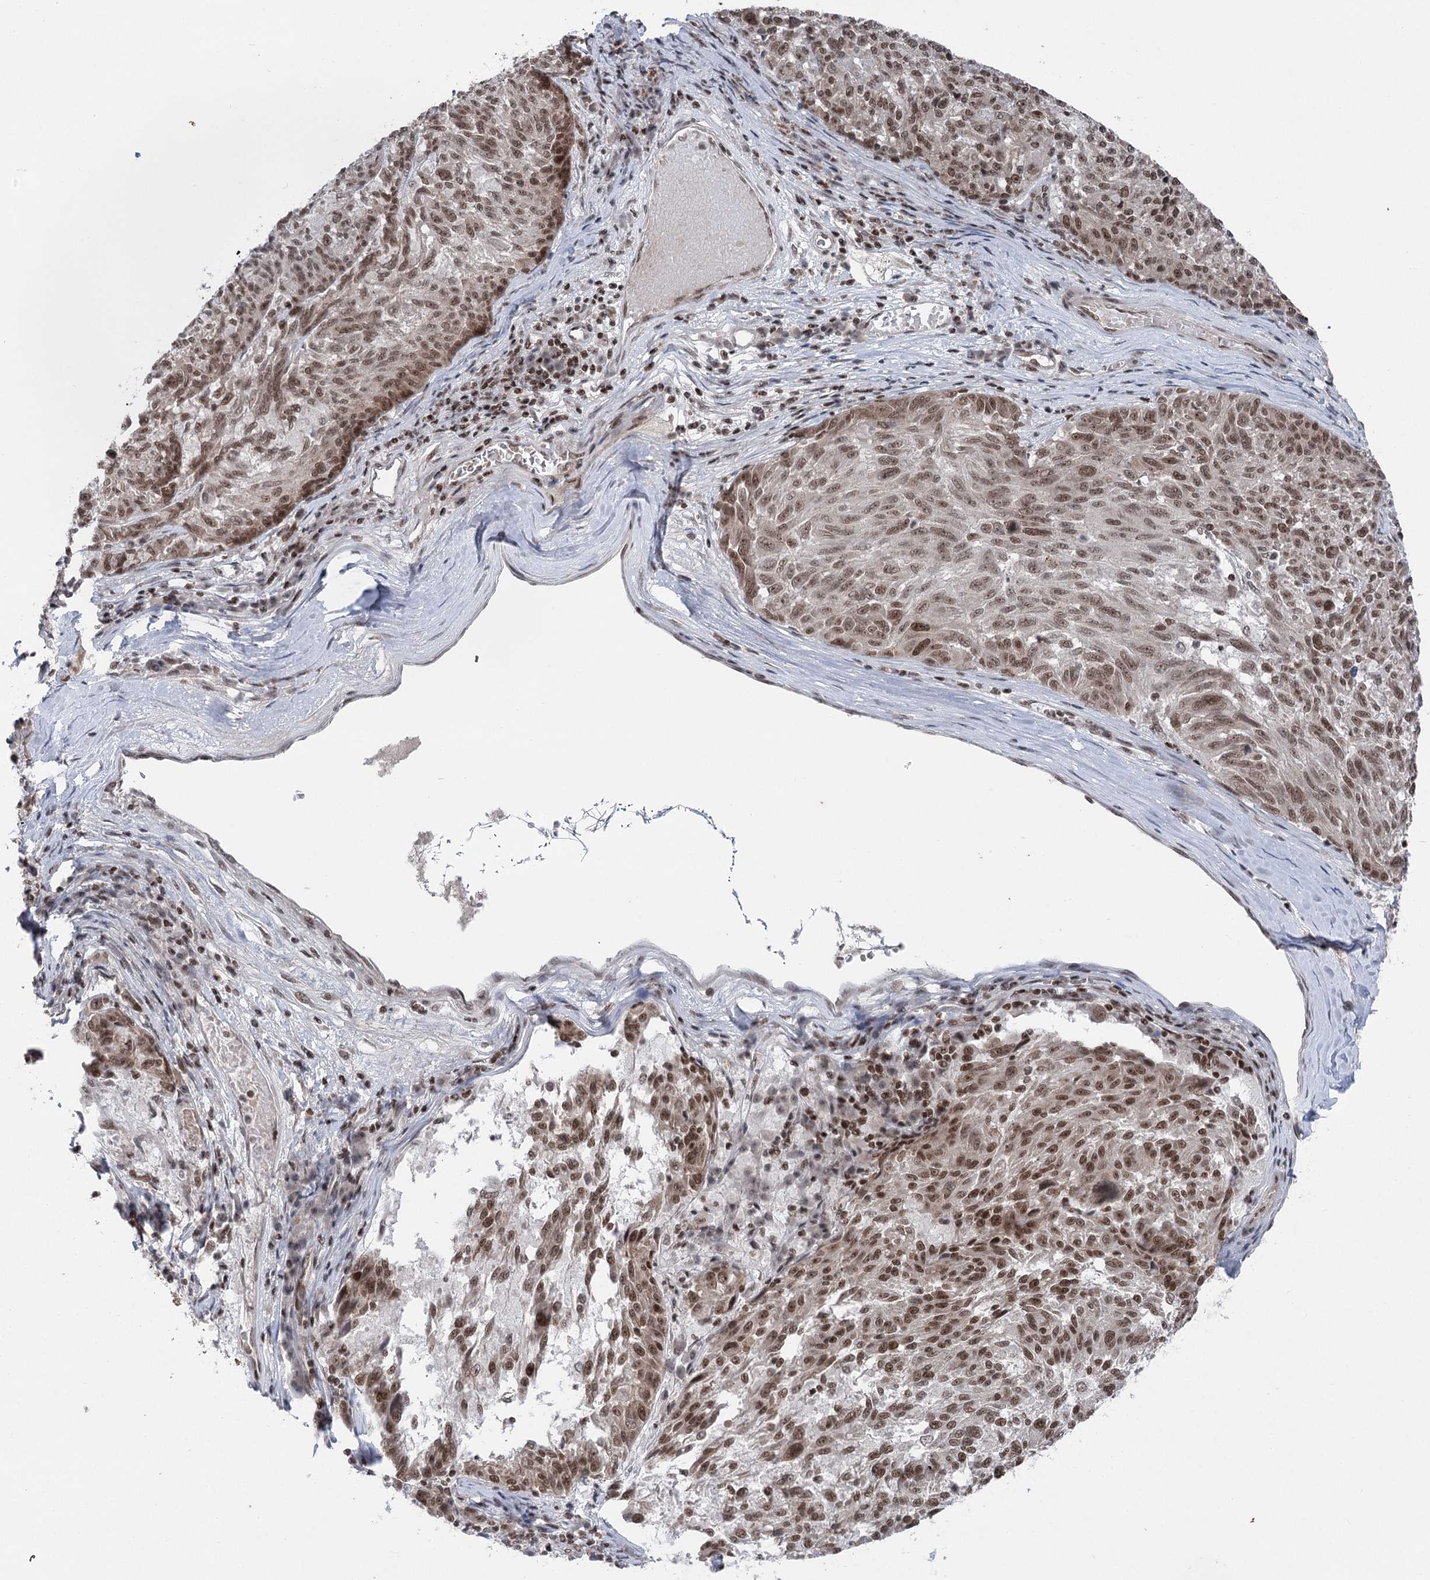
{"staining": {"intensity": "moderate", "quantity": ">75%", "location": "nuclear"}, "tissue": "melanoma", "cell_type": "Tumor cells", "image_type": "cancer", "snomed": [{"axis": "morphology", "description": "Malignant melanoma, NOS"}, {"axis": "topography", "description": "Skin"}], "caption": "There is medium levels of moderate nuclear expression in tumor cells of malignant melanoma, as demonstrated by immunohistochemical staining (brown color).", "gene": "CGGBP1", "patient": {"sex": "male", "age": 53}}